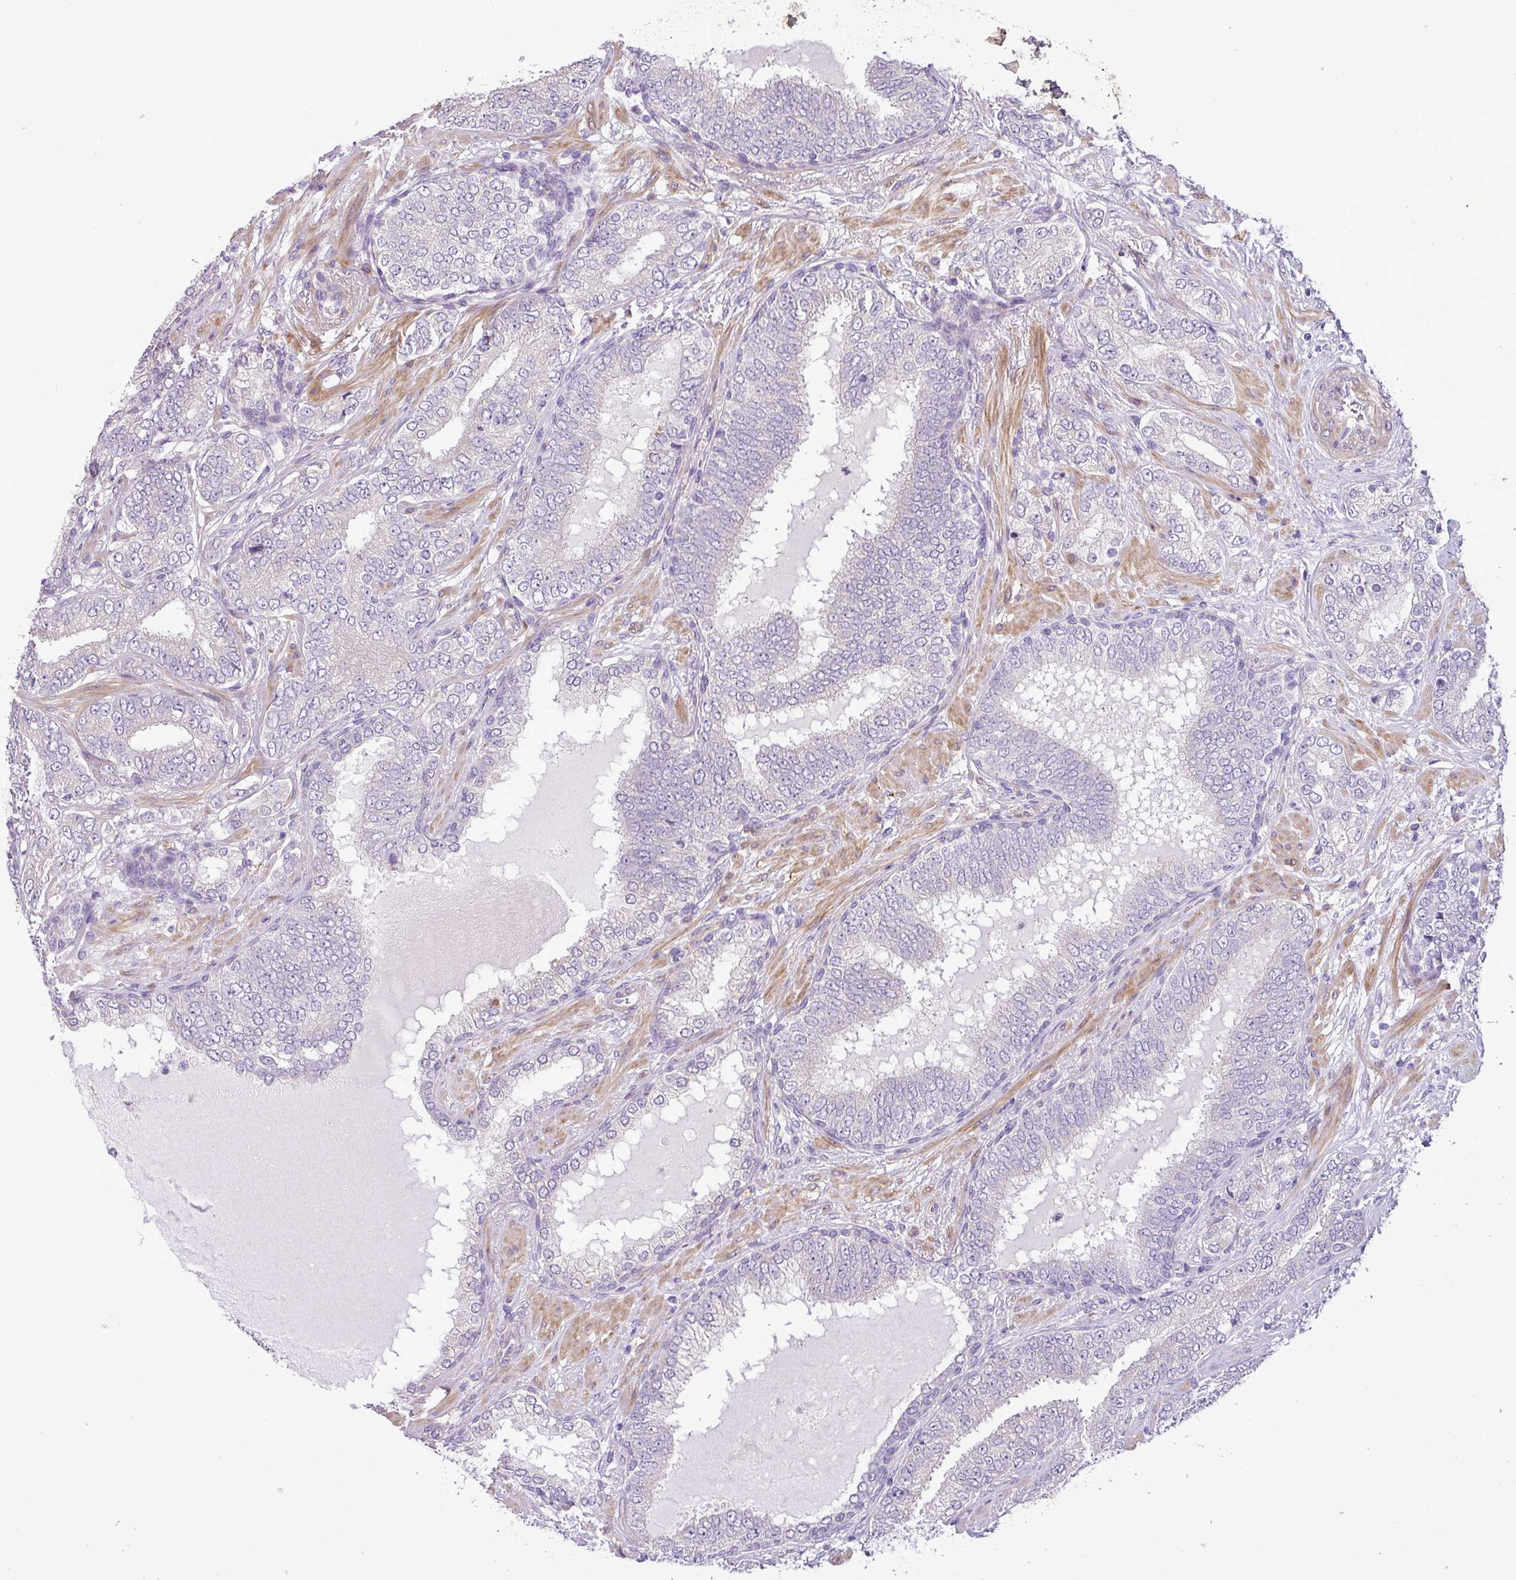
{"staining": {"intensity": "negative", "quantity": "none", "location": "none"}, "tissue": "prostate cancer", "cell_type": "Tumor cells", "image_type": "cancer", "snomed": [{"axis": "morphology", "description": "Adenocarcinoma, High grade"}, {"axis": "topography", "description": "Prostate"}], "caption": "Image shows no significant protein expression in tumor cells of prostate cancer (adenocarcinoma (high-grade)).", "gene": "MOCS3", "patient": {"sex": "male", "age": 72}}